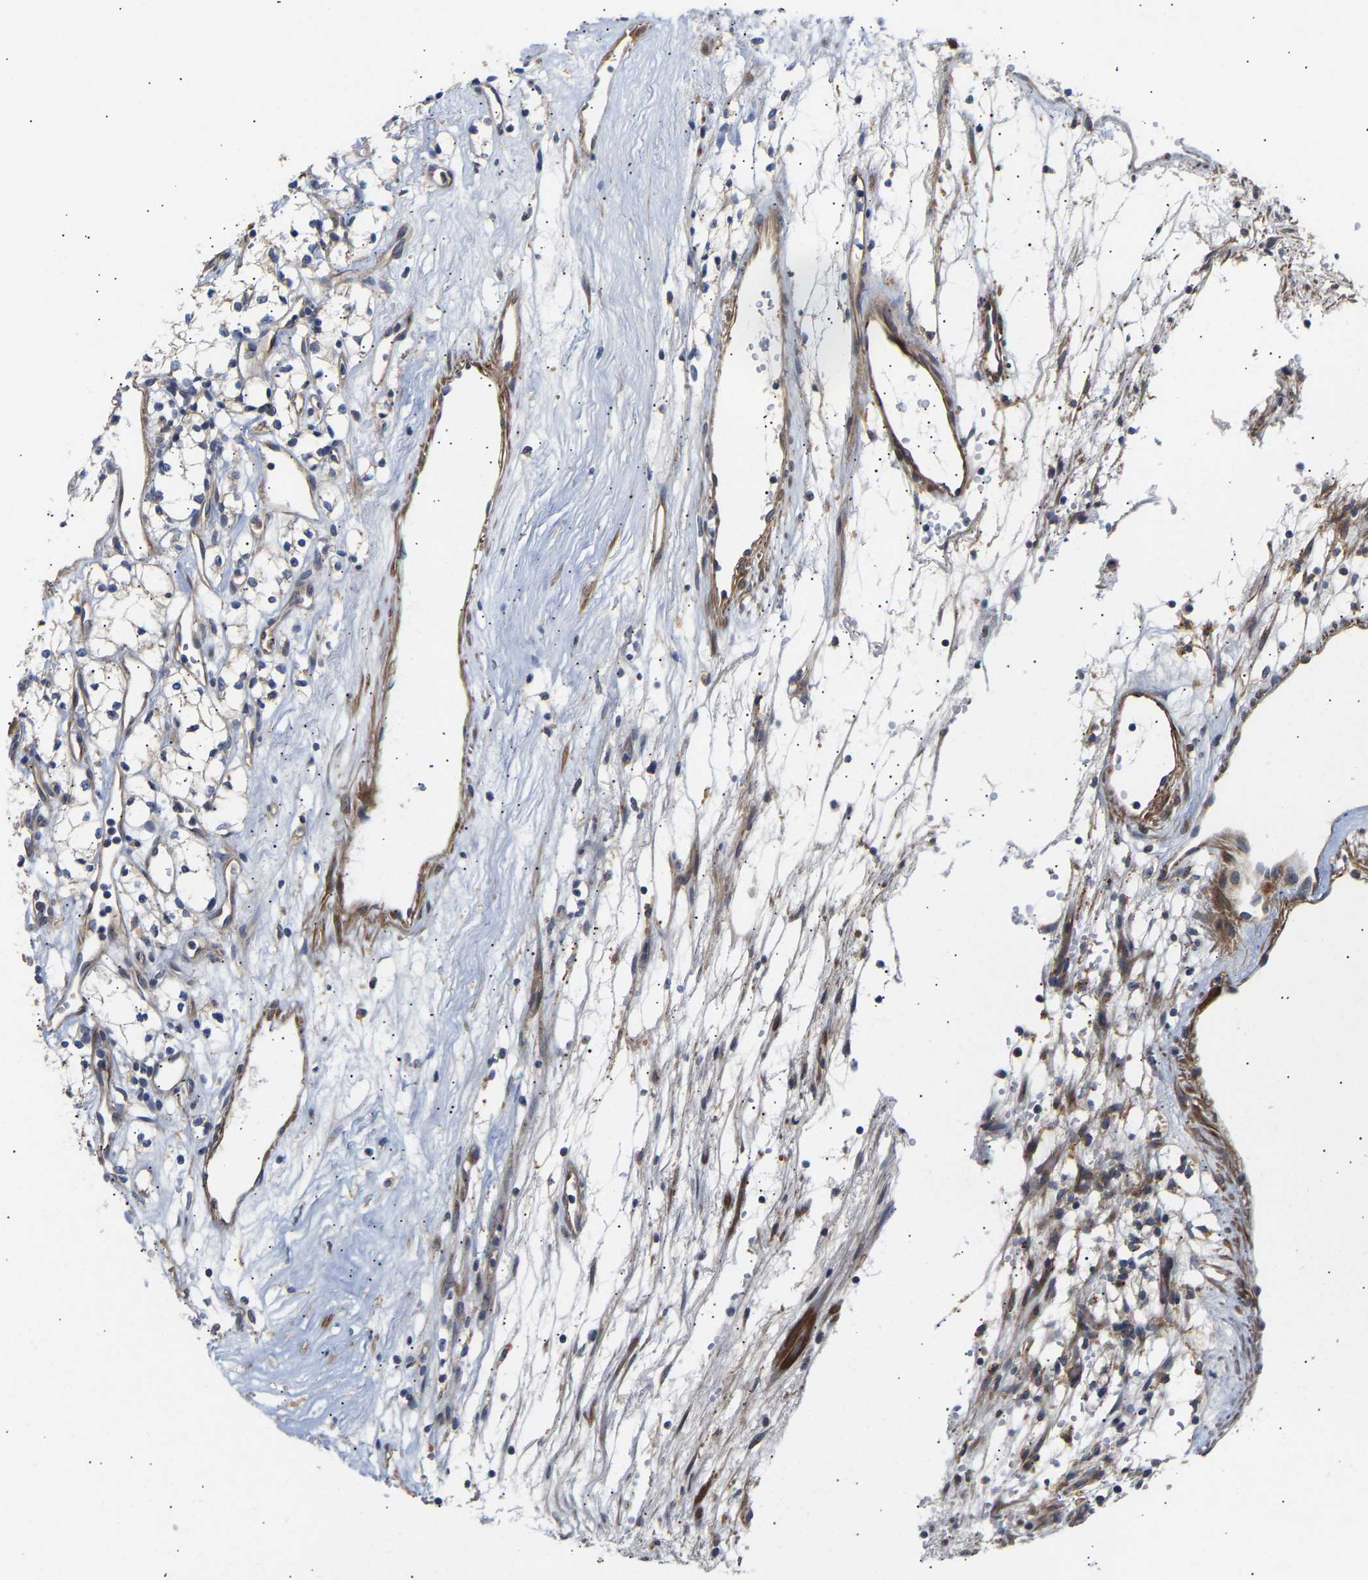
{"staining": {"intensity": "weak", "quantity": "<25%", "location": "cytoplasmic/membranous"}, "tissue": "renal cancer", "cell_type": "Tumor cells", "image_type": "cancer", "snomed": [{"axis": "morphology", "description": "Adenocarcinoma, NOS"}, {"axis": "topography", "description": "Kidney"}], "caption": "The image shows no staining of tumor cells in renal cancer.", "gene": "KASH5", "patient": {"sex": "male", "age": 59}}